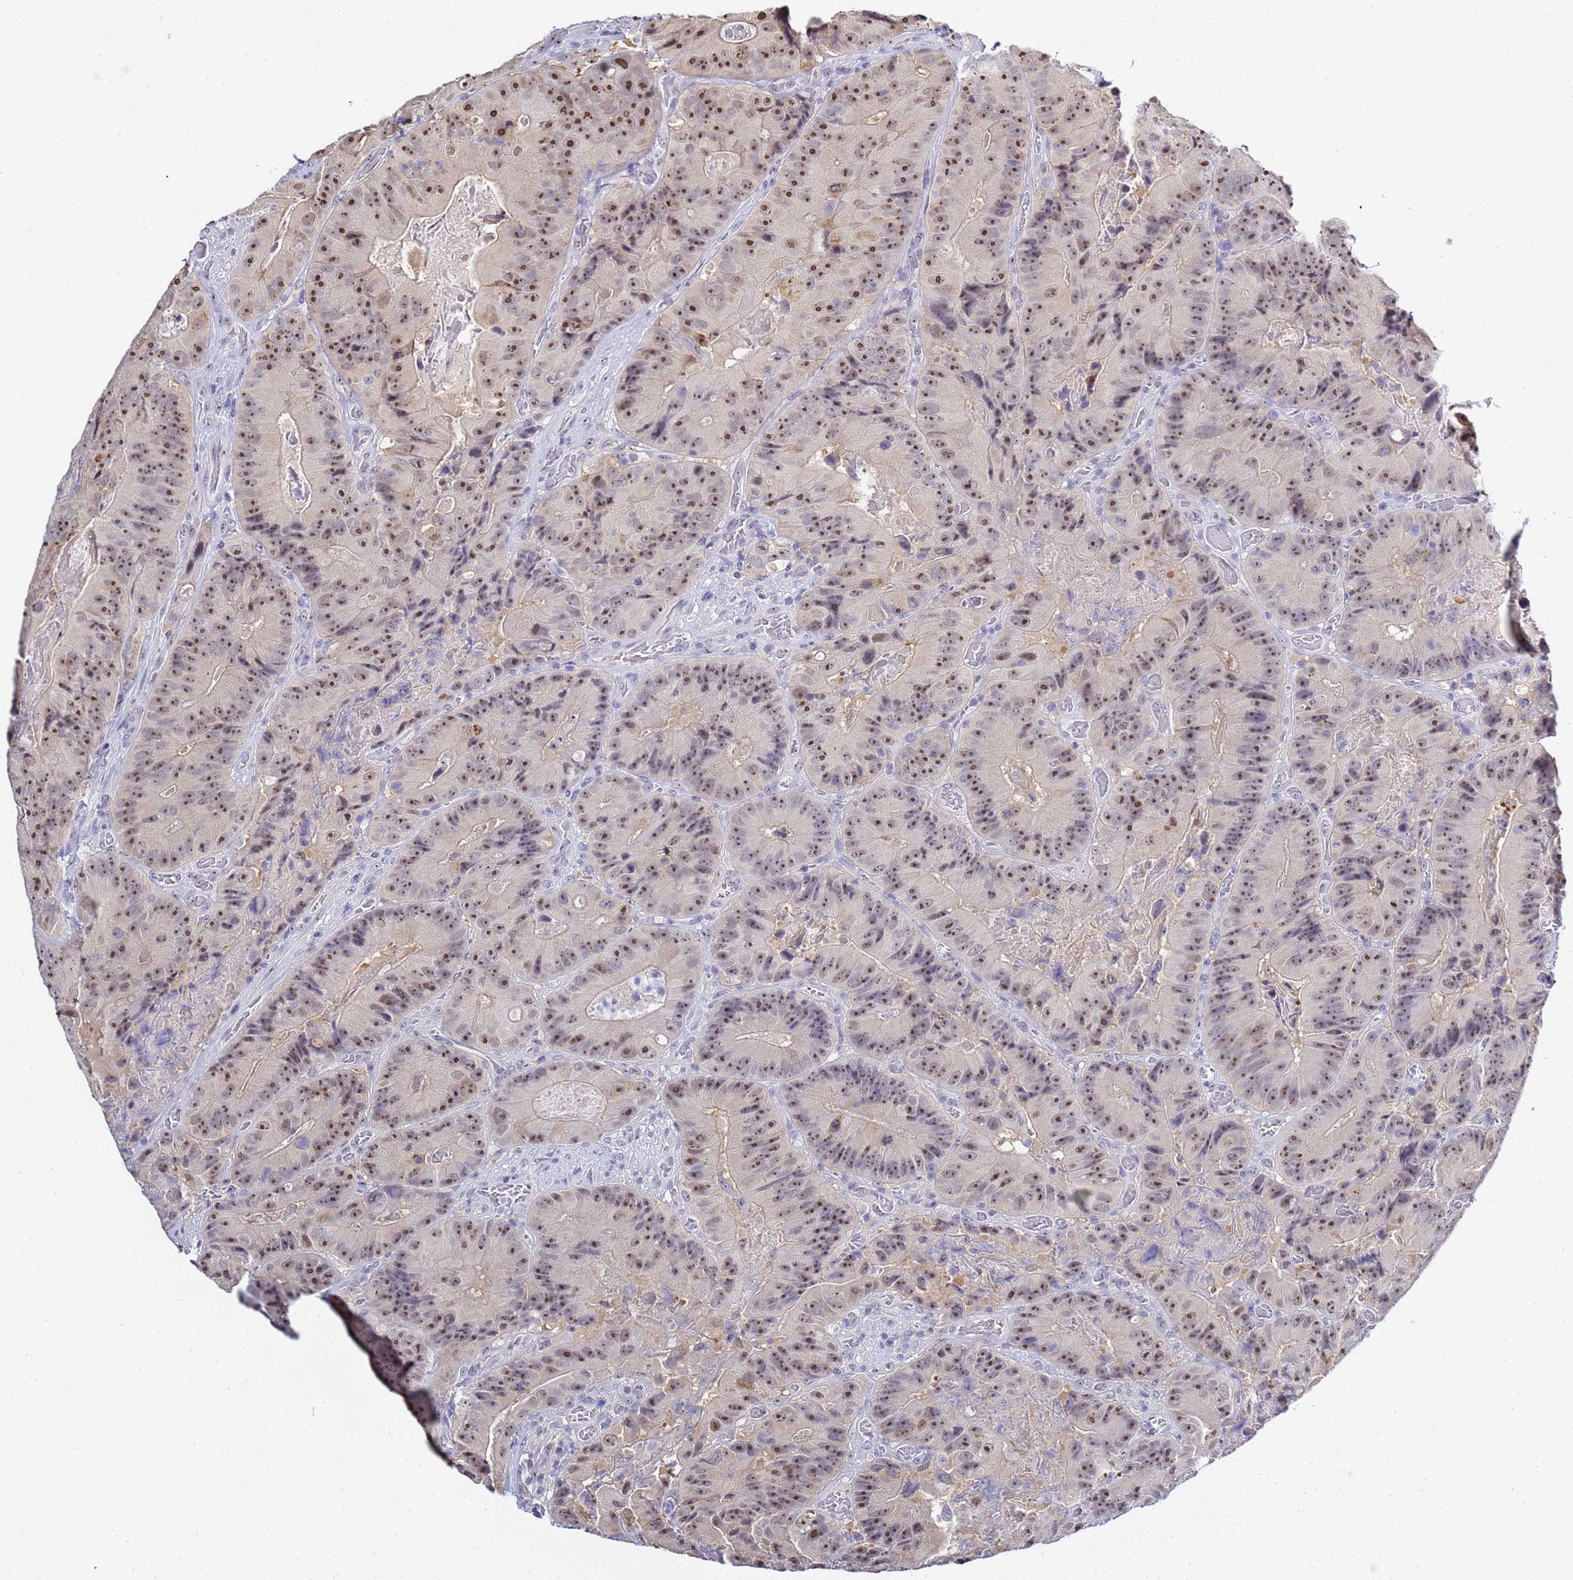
{"staining": {"intensity": "moderate", "quantity": ">75%", "location": "nuclear"}, "tissue": "colorectal cancer", "cell_type": "Tumor cells", "image_type": "cancer", "snomed": [{"axis": "morphology", "description": "Adenocarcinoma, NOS"}, {"axis": "topography", "description": "Colon"}], "caption": "Protein staining of colorectal cancer tissue shows moderate nuclear staining in about >75% of tumor cells.", "gene": "ACTL6B", "patient": {"sex": "female", "age": 86}}